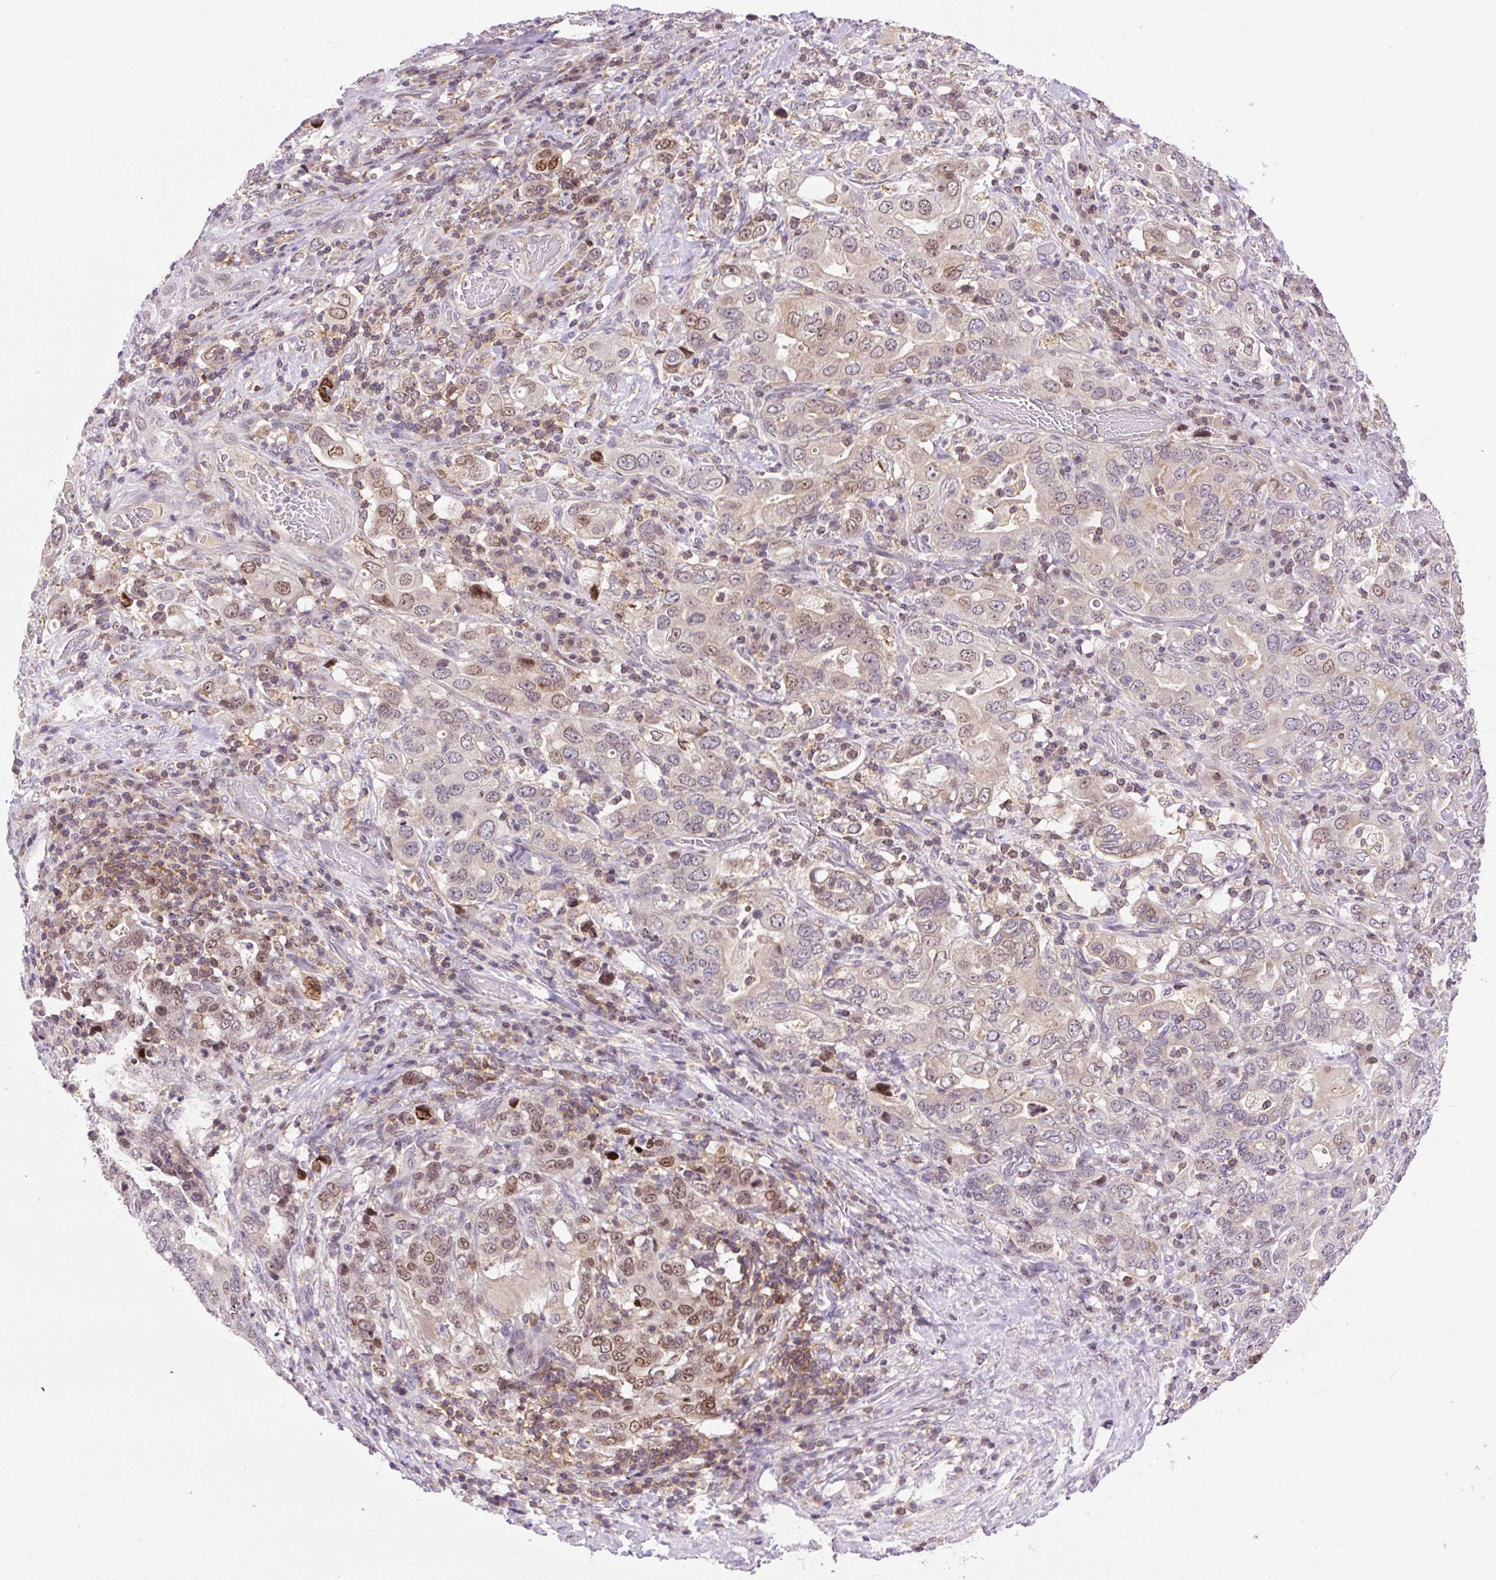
{"staining": {"intensity": "weak", "quantity": ">75%", "location": "cytoplasmic/membranous,nuclear"}, "tissue": "stomach cancer", "cell_type": "Tumor cells", "image_type": "cancer", "snomed": [{"axis": "morphology", "description": "Adenocarcinoma, NOS"}, {"axis": "topography", "description": "Stomach, upper"}, {"axis": "topography", "description": "Stomach"}], "caption": "This is an image of IHC staining of stomach adenocarcinoma, which shows weak expression in the cytoplasmic/membranous and nuclear of tumor cells.", "gene": "CARD11", "patient": {"sex": "male", "age": 62}}